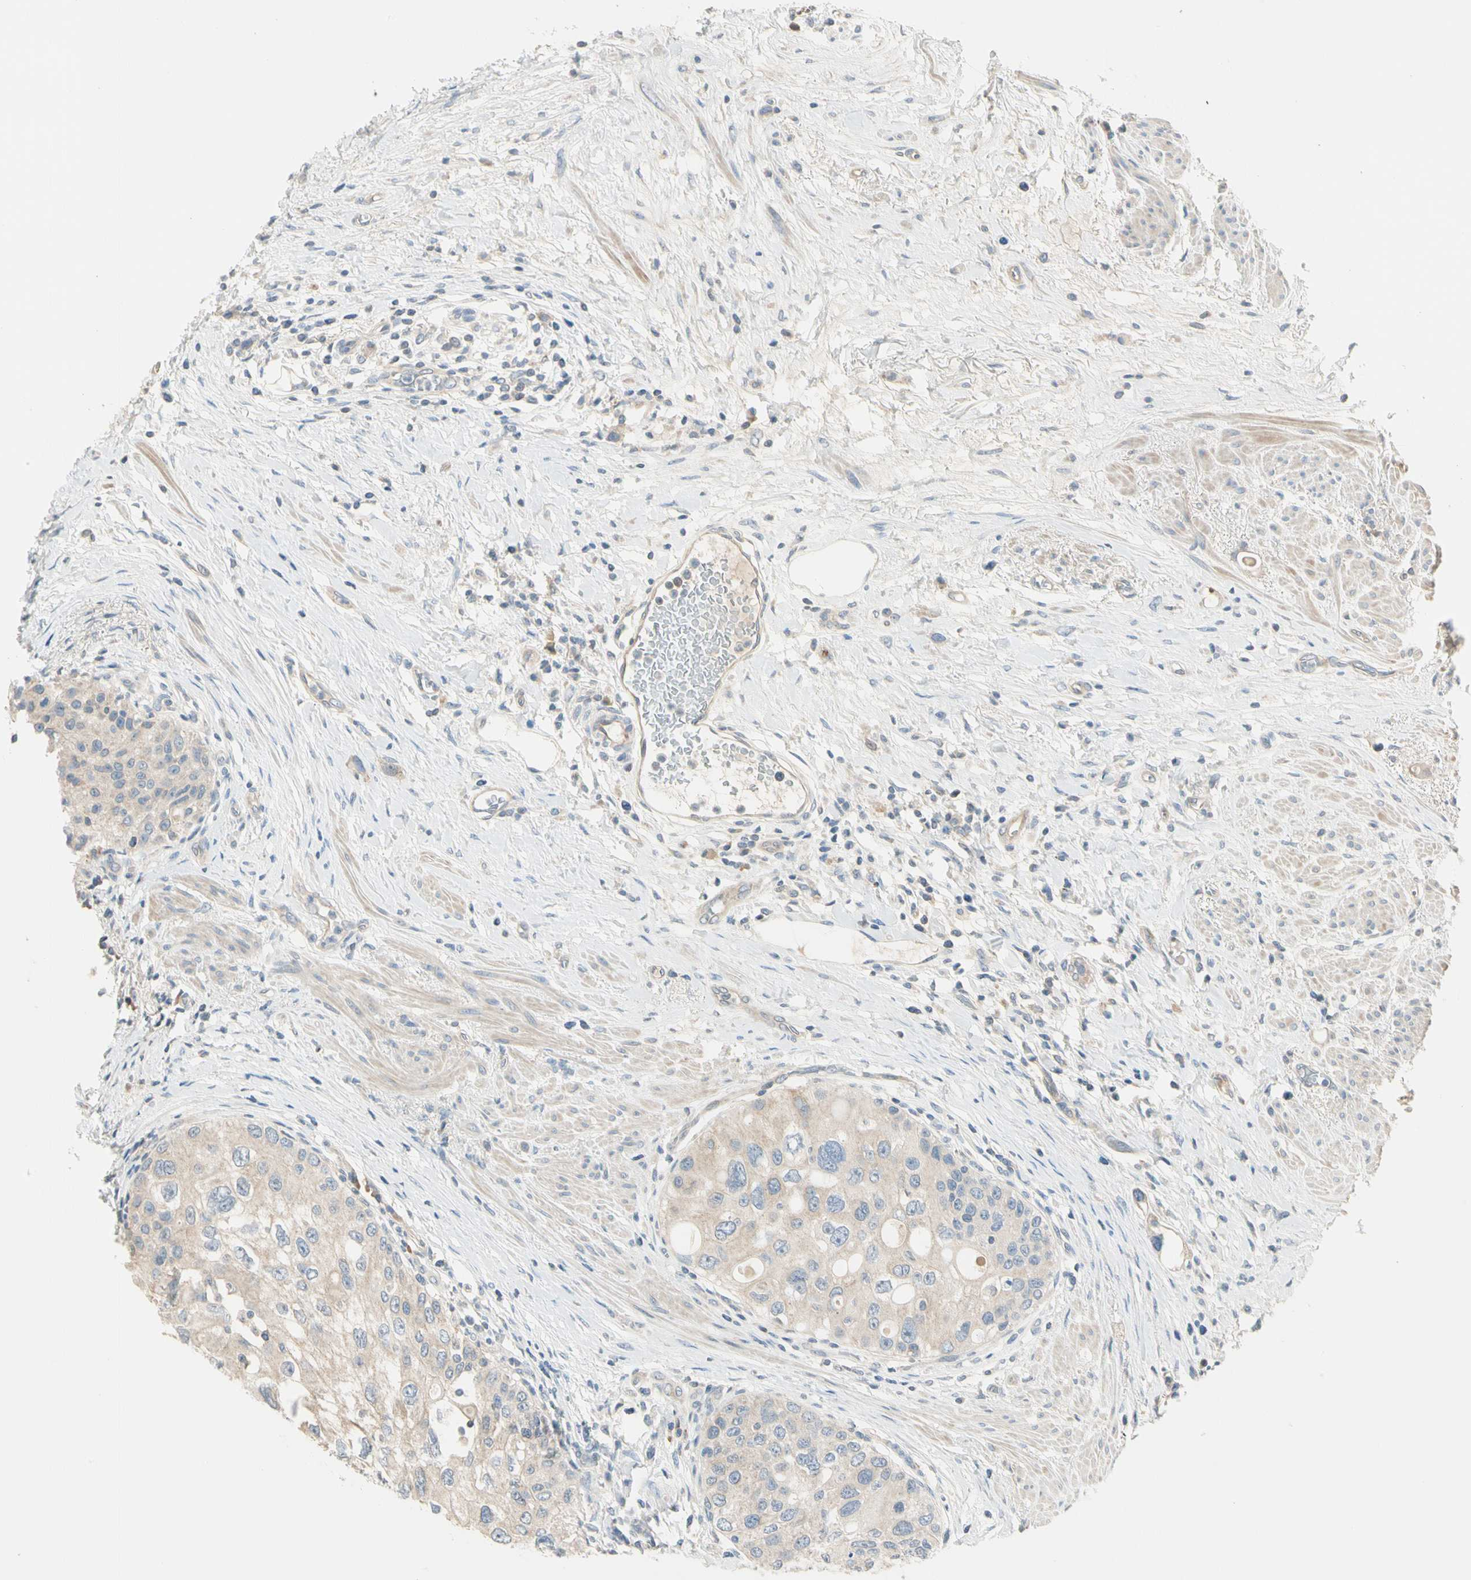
{"staining": {"intensity": "weak", "quantity": "25%-75%", "location": "cytoplasmic/membranous"}, "tissue": "urothelial cancer", "cell_type": "Tumor cells", "image_type": "cancer", "snomed": [{"axis": "morphology", "description": "Urothelial carcinoma, High grade"}, {"axis": "topography", "description": "Urinary bladder"}], "caption": "Weak cytoplasmic/membranous expression for a protein is appreciated in about 25%-75% of tumor cells of urothelial cancer using immunohistochemistry (IHC).", "gene": "GPR153", "patient": {"sex": "female", "age": 56}}